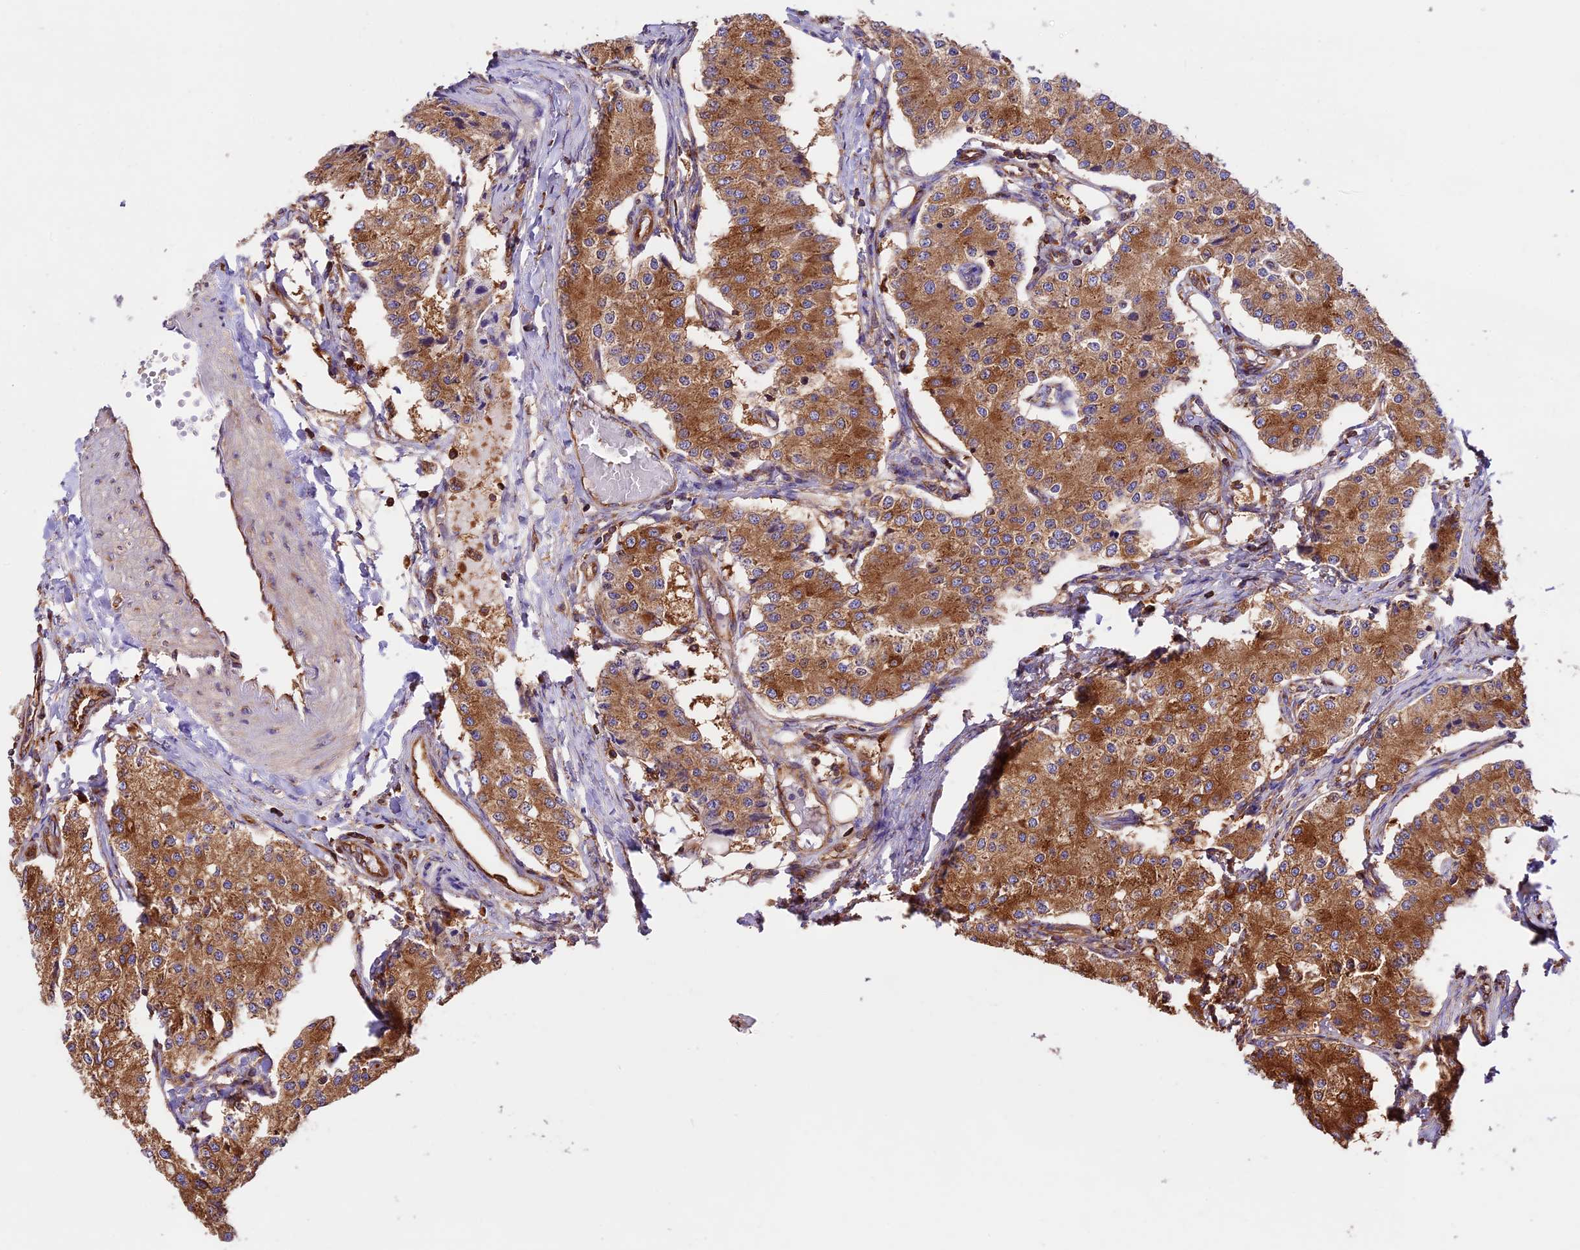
{"staining": {"intensity": "moderate", "quantity": ">75%", "location": "cytoplasmic/membranous"}, "tissue": "carcinoid", "cell_type": "Tumor cells", "image_type": "cancer", "snomed": [{"axis": "morphology", "description": "Carcinoid, malignant, NOS"}, {"axis": "topography", "description": "Colon"}], "caption": "Moderate cytoplasmic/membranous protein staining is identified in about >75% of tumor cells in carcinoid (malignant). The staining was performed using DAB (3,3'-diaminobenzidine), with brown indicating positive protein expression. Nuclei are stained blue with hematoxylin.", "gene": "KARS1", "patient": {"sex": "female", "age": 52}}